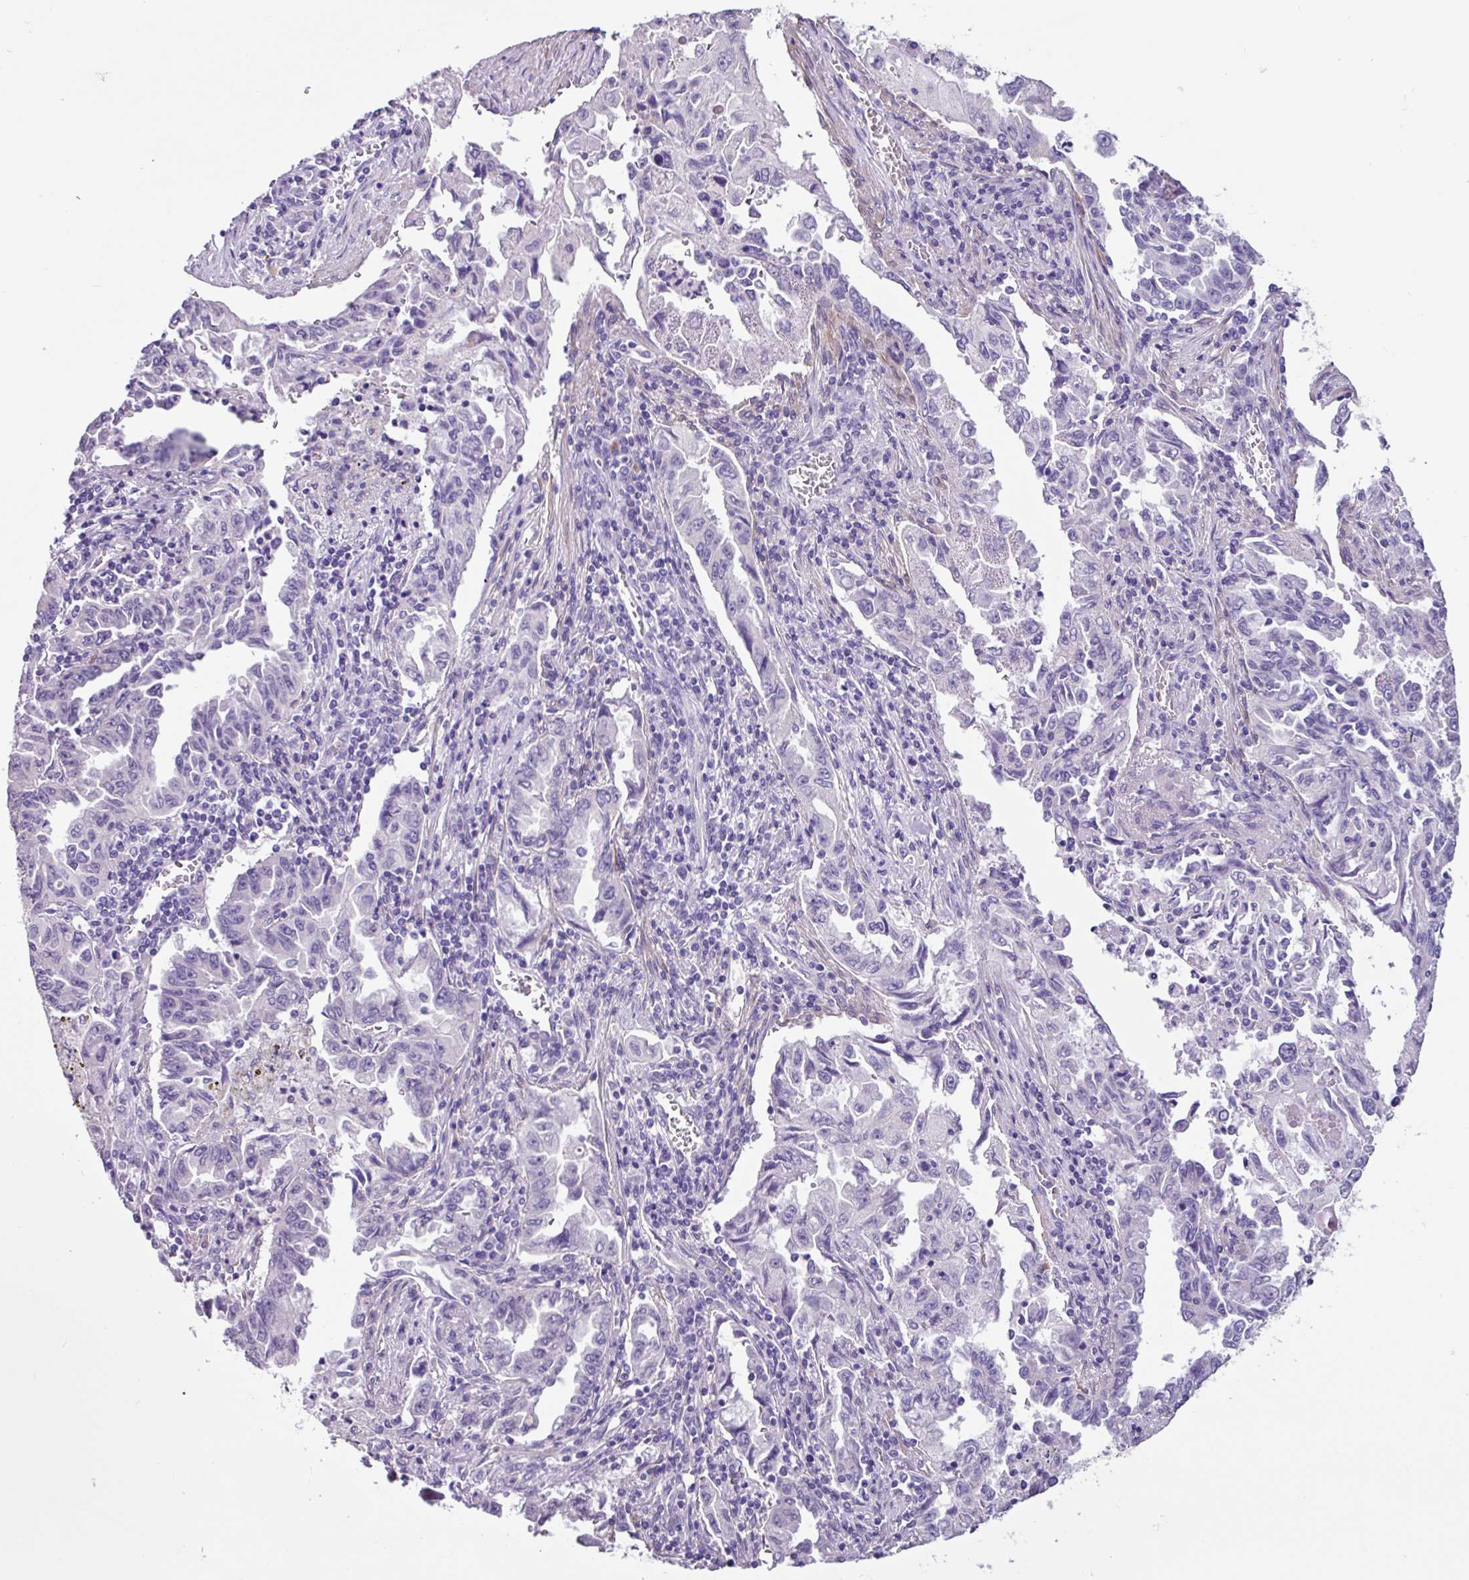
{"staining": {"intensity": "negative", "quantity": "none", "location": "none"}, "tissue": "lung cancer", "cell_type": "Tumor cells", "image_type": "cancer", "snomed": [{"axis": "morphology", "description": "Adenocarcinoma, NOS"}, {"axis": "topography", "description": "Lung"}], "caption": "A photomicrograph of human lung cancer (adenocarcinoma) is negative for staining in tumor cells.", "gene": "OTX1", "patient": {"sex": "female", "age": 51}}